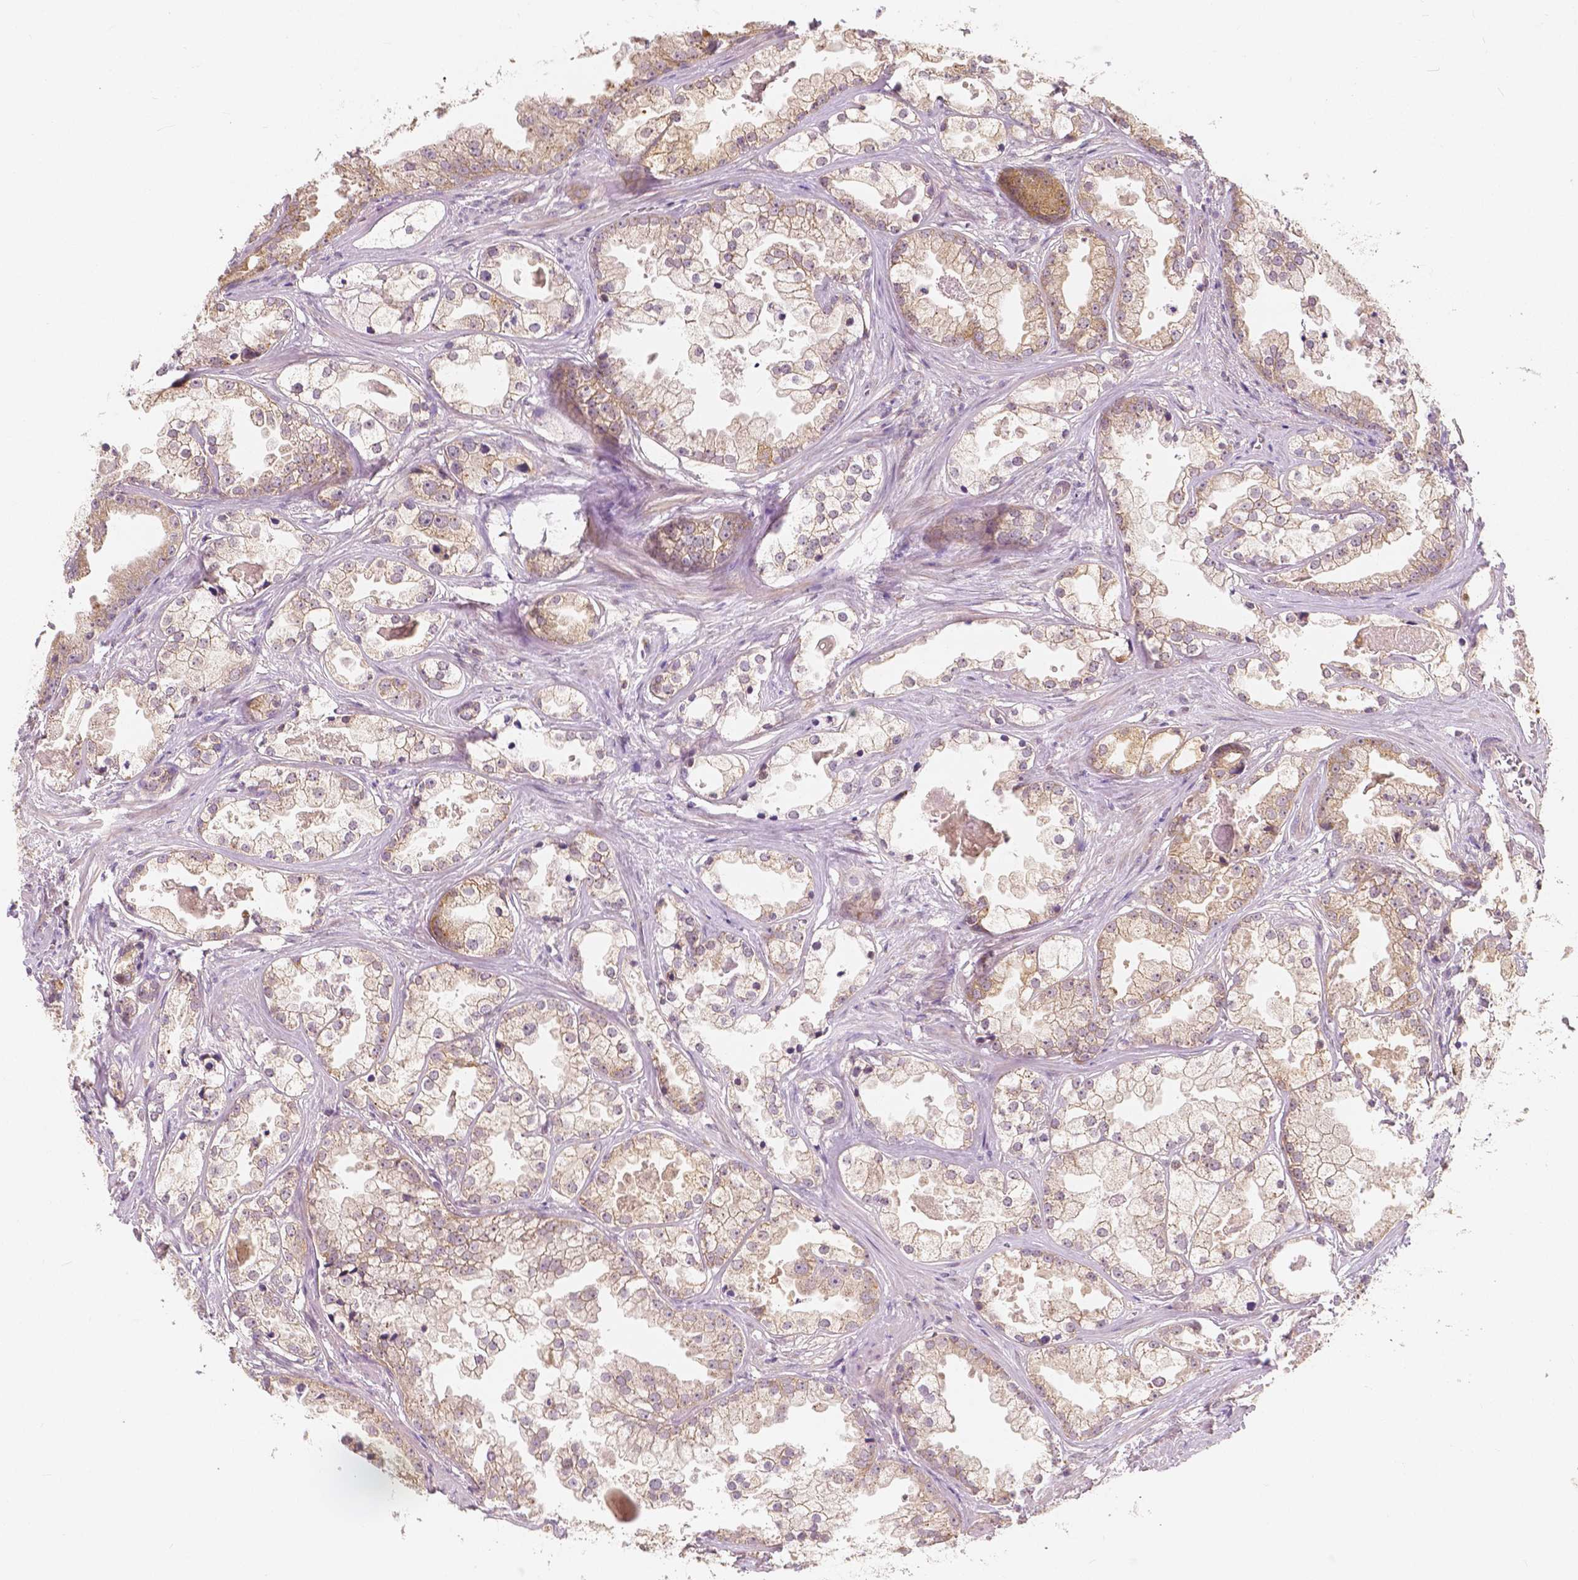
{"staining": {"intensity": "weak", "quantity": "25%-75%", "location": "cytoplasmic/membranous"}, "tissue": "prostate cancer", "cell_type": "Tumor cells", "image_type": "cancer", "snomed": [{"axis": "morphology", "description": "Adenocarcinoma, Low grade"}, {"axis": "topography", "description": "Prostate"}], "caption": "Immunohistochemistry (DAB) staining of adenocarcinoma (low-grade) (prostate) demonstrates weak cytoplasmic/membranous protein staining in about 25%-75% of tumor cells.", "gene": "SNX12", "patient": {"sex": "male", "age": 65}}